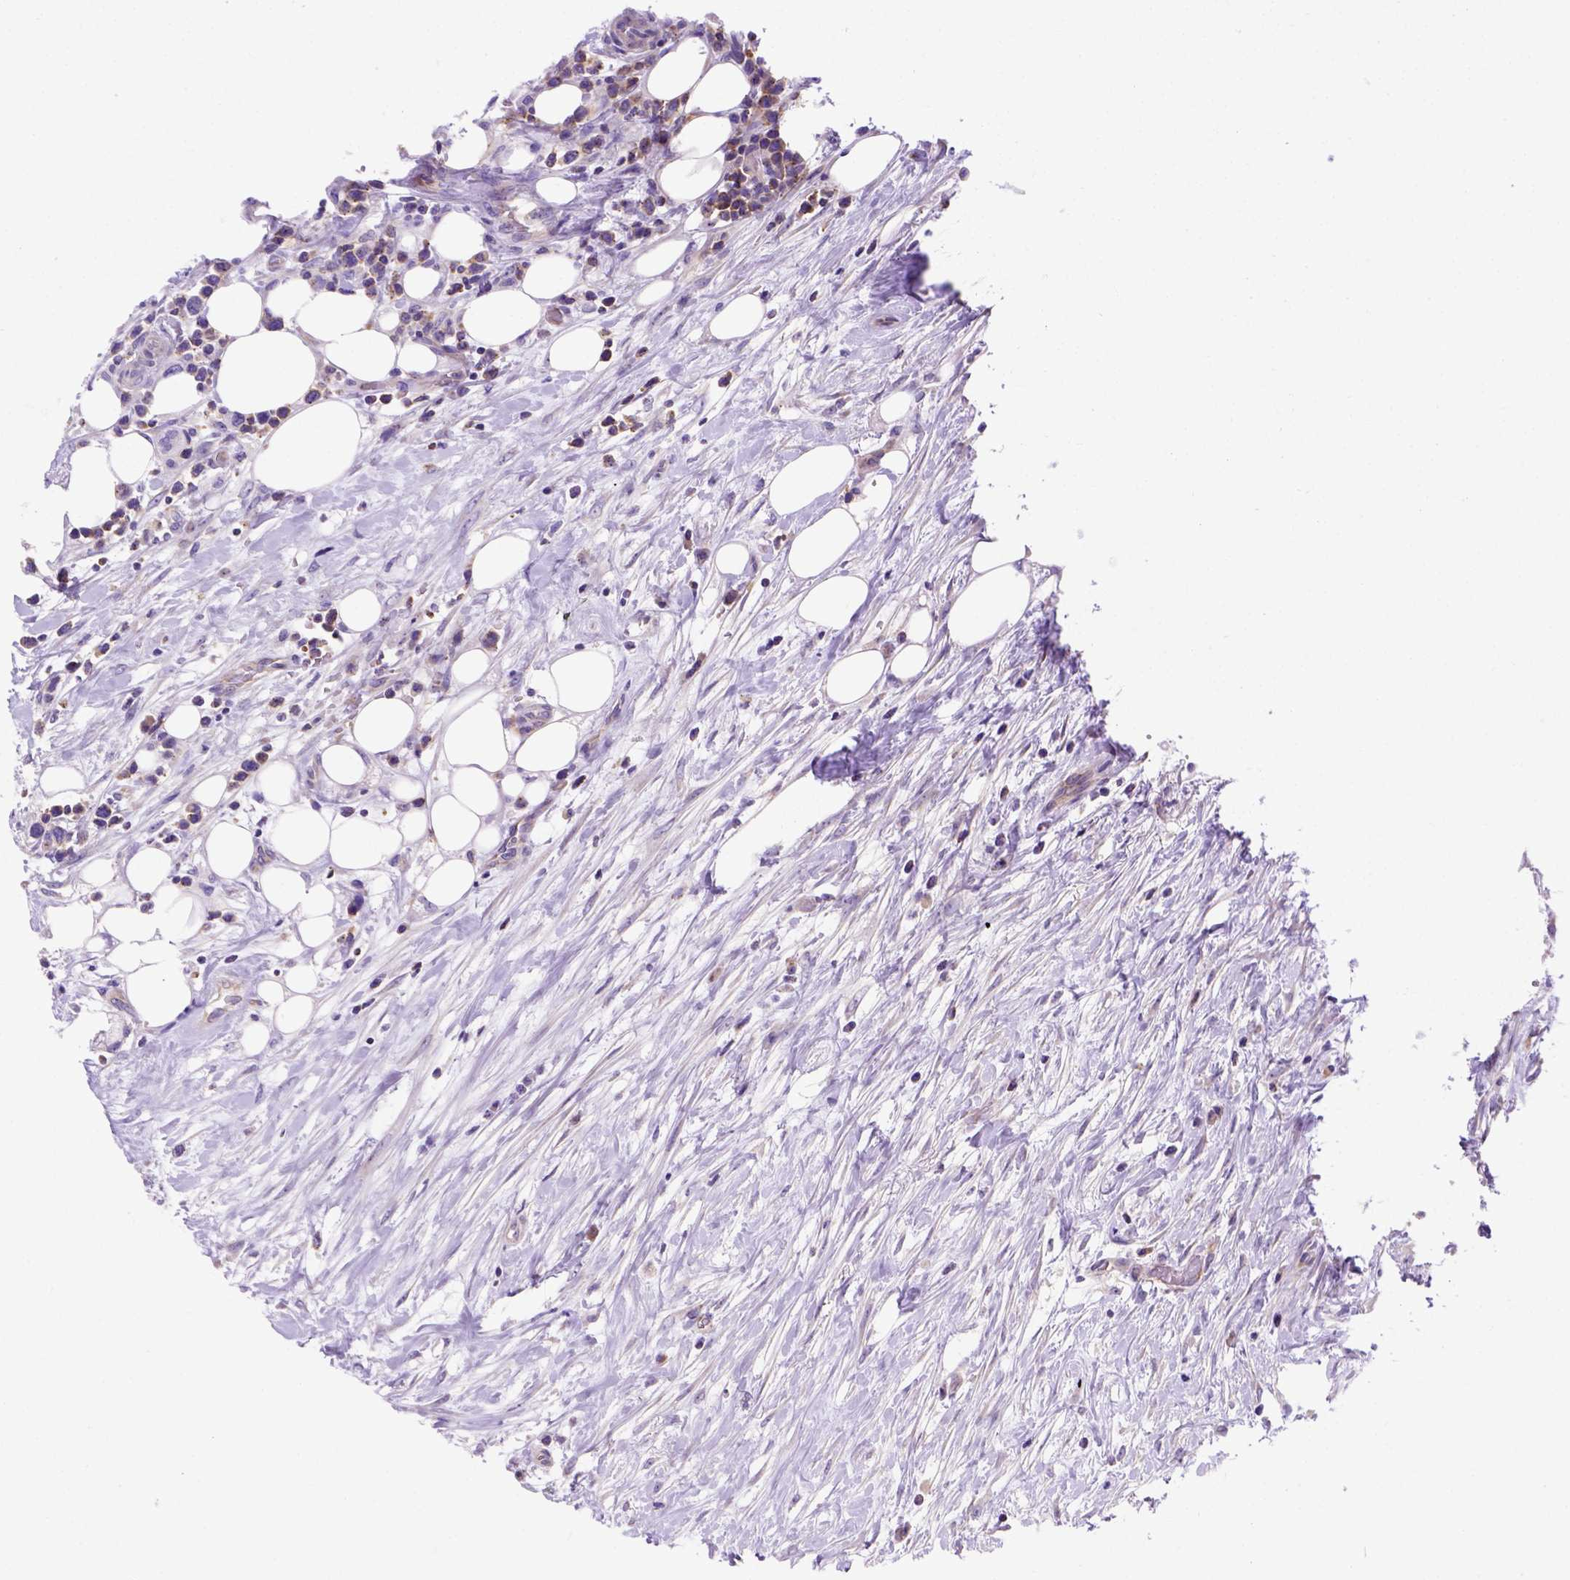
{"staining": {"intensity": "moderate", "quantity": ">75%", "location": "cytoplasmic/membranous"}, "tissue": "lymphoma", "cell_type": "Tumor cells", "image_type": "cancer", "snomed": [{"axis": "morphology", "description": "Malignant lymphoma, non-Hodgkin's type, High grade"}, {"axis": "topography", "description": "Soft tissue"}], "caption": "Tumor cells reveal medium levels of moderate cytoplasmic/membranous positivity in approximately >75% of cells in lymphoma.", "gene": "FOXI1", "patient": {"sex": "female", "age": 56}}